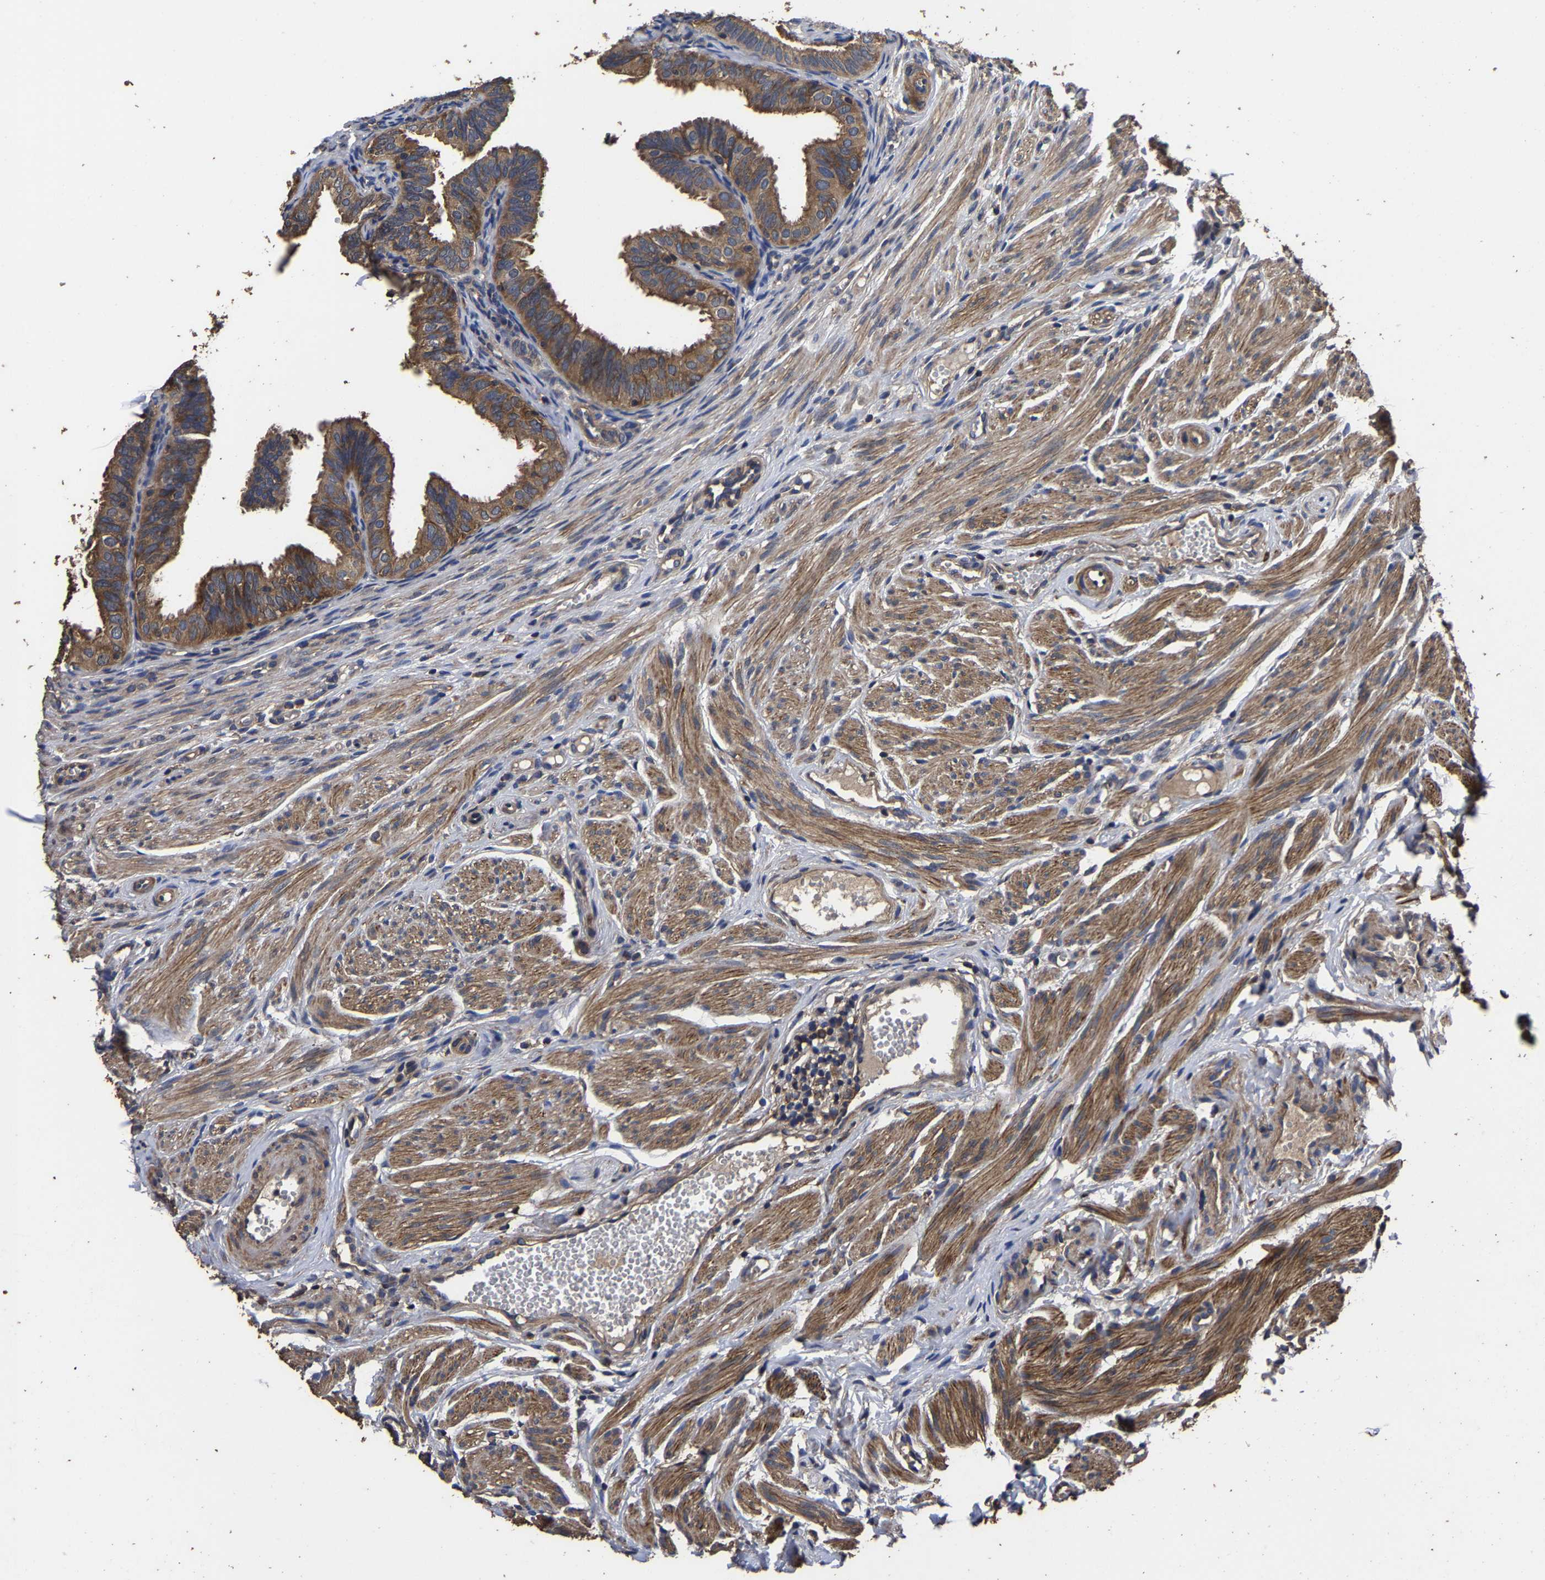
{"staining": {"intensity": "moderate", "quantity": ">75%", "location": "cytoplasmic/membranous"}, "tissue": "fallopian tube", "cell_type": "Glandular cells", "image_type": "normal", "snomed": [{"axis": "morphology", "description": "Normal tissue, NOS"}, {"axis": "topography", "description": "Fallopian tube"}], "caption": "Fallopian tube was stained to show a protein in brown. There is medium levels of moderate cytoplasmic/membranous positivity in about >75% of glandular cells. (IHC, brightfield microscopy, high magnification).", "gene": "ITCH", "patient": {"sex": "female", "age": 35}}